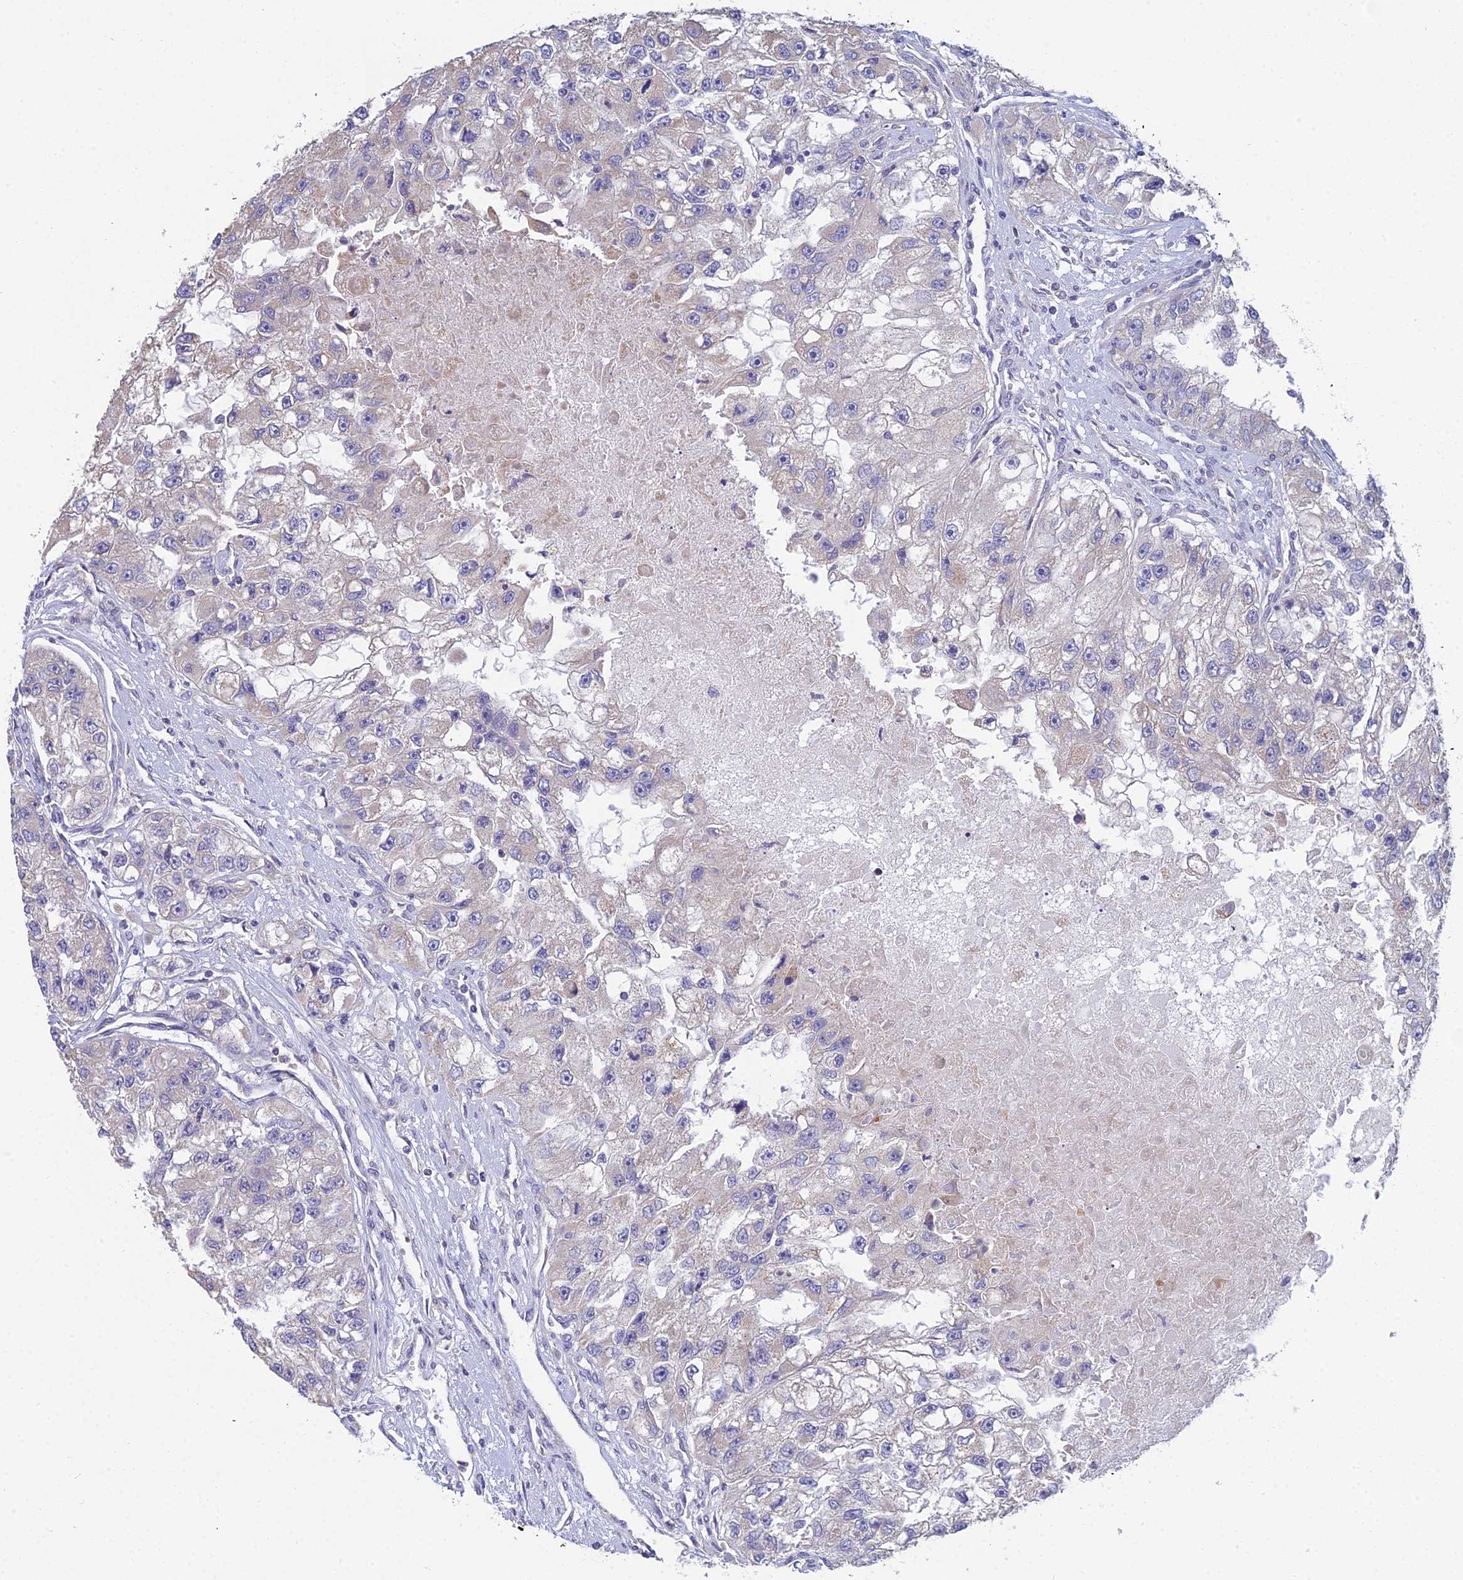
{"staining": {"intensity": "negative", "quantity": "none", "location": "none"}, "tissue": "renal cancer", "cell_type": "Tumor cells", "image_type": "cancer", "snomed": [{"axis": "morphology", "description": "Adenocarcinoma, NOS"}, {"axis": "topography", "description": "Kidney"}], "caption": "Tumor cells show no significant staining in renal adenocarcinoma.", "gene": "CFAP206", "patient": {"sex": "male", "age": 63}}